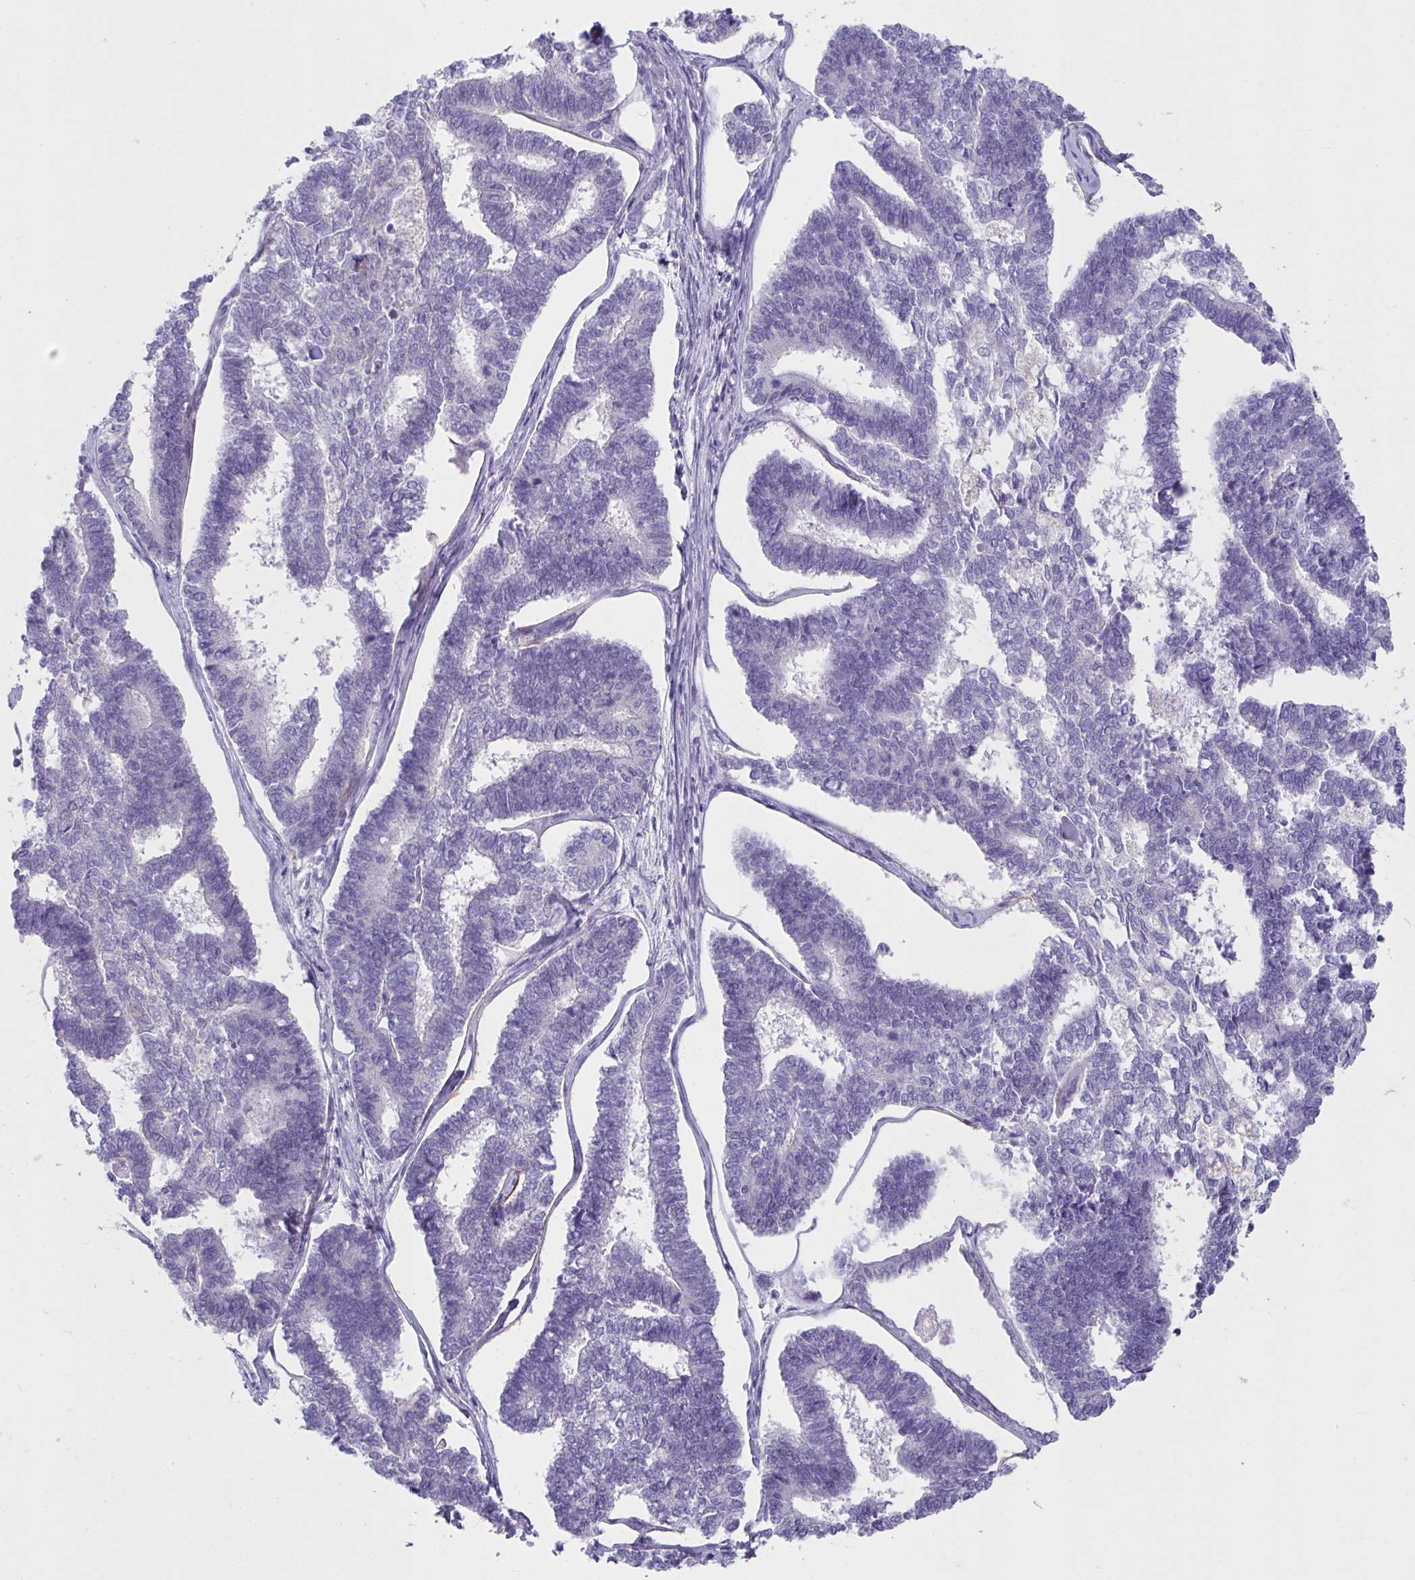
{"staining": {"intensity": "negative", "quantity": "none", "location": "none"}, "tissue": "endometrial cancer", "cell_type": "Tumor cells", "image_type": "cancer", "snomed": [{"axis": "morphology", "description": "Adenocarcinoma, NOS"}, {"axis": "topography", "description": "Endometrium"}], "caption": "Immunohistochemistry (IHC) photomicrograph of endometrial adenocarcinoma stained for a protein (brown), which displays no positivity in tumor cells. (DAB immunohistochemistry (IHC) visualized using brightfield microscopy, high magnification).", "gene": "CXCR1", "patient": {"sex": "female", "age": 70}}